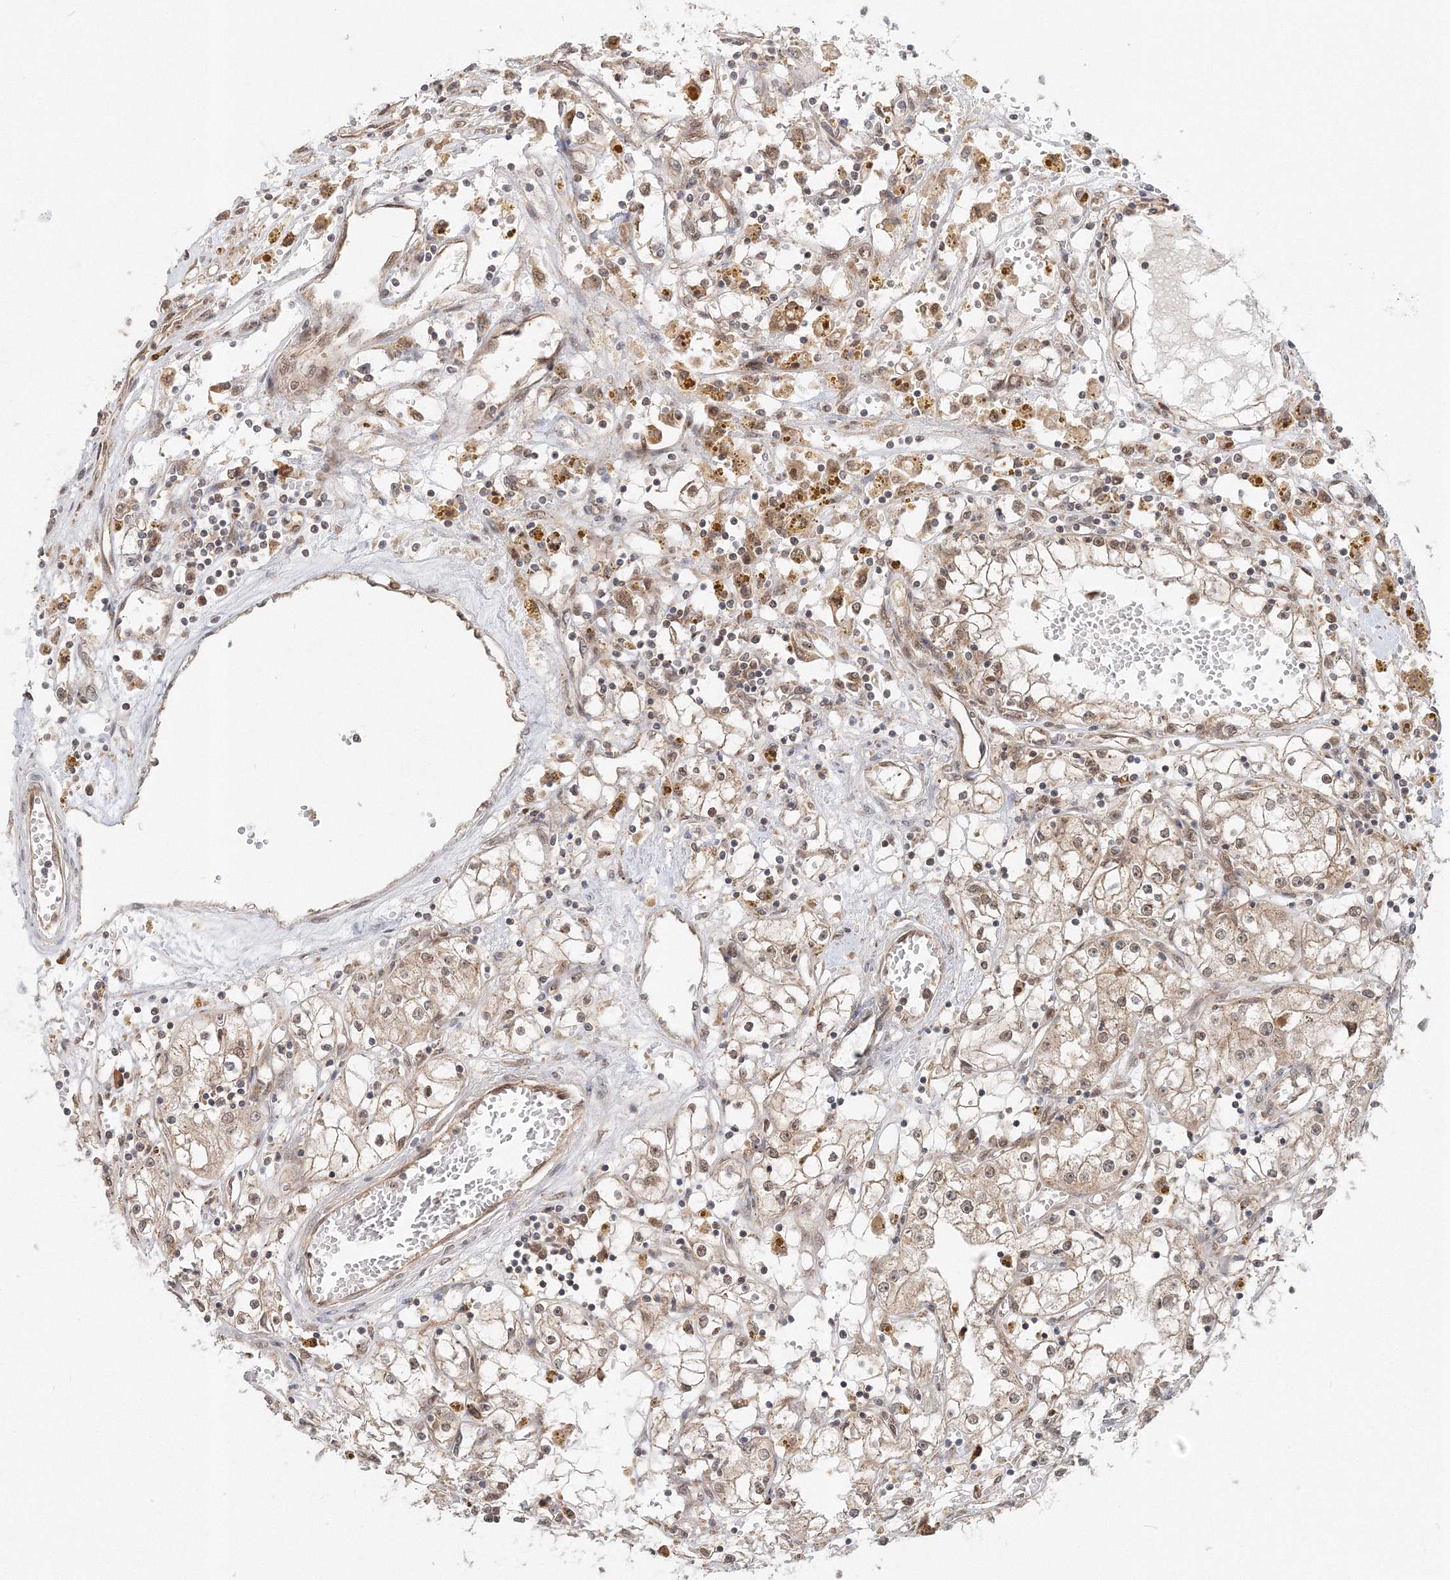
{"staining": {"intensity": "weak", "quantity": ">75%", "location": "cytoplasmic/membranous,nuclear"}, "tissue": "renal cancer", "cell_type": "Tumor cells", "image_type": "cancer", "snomed": [{"axis": "morphology", "description": "Adenocarcinoma, NOS"}, {"axis": "topography", "description": "Kidney"}], "caption": "A high-resolution histopathology image shows IHC staining of adenocarcinoma (renal), which demonstrates weak cytoplasmic/membranous and nuclear positivity in approximately >75% of tumor cells.", "gene": "PSMD6", "patient": {"sex": "male", "age": 56}}